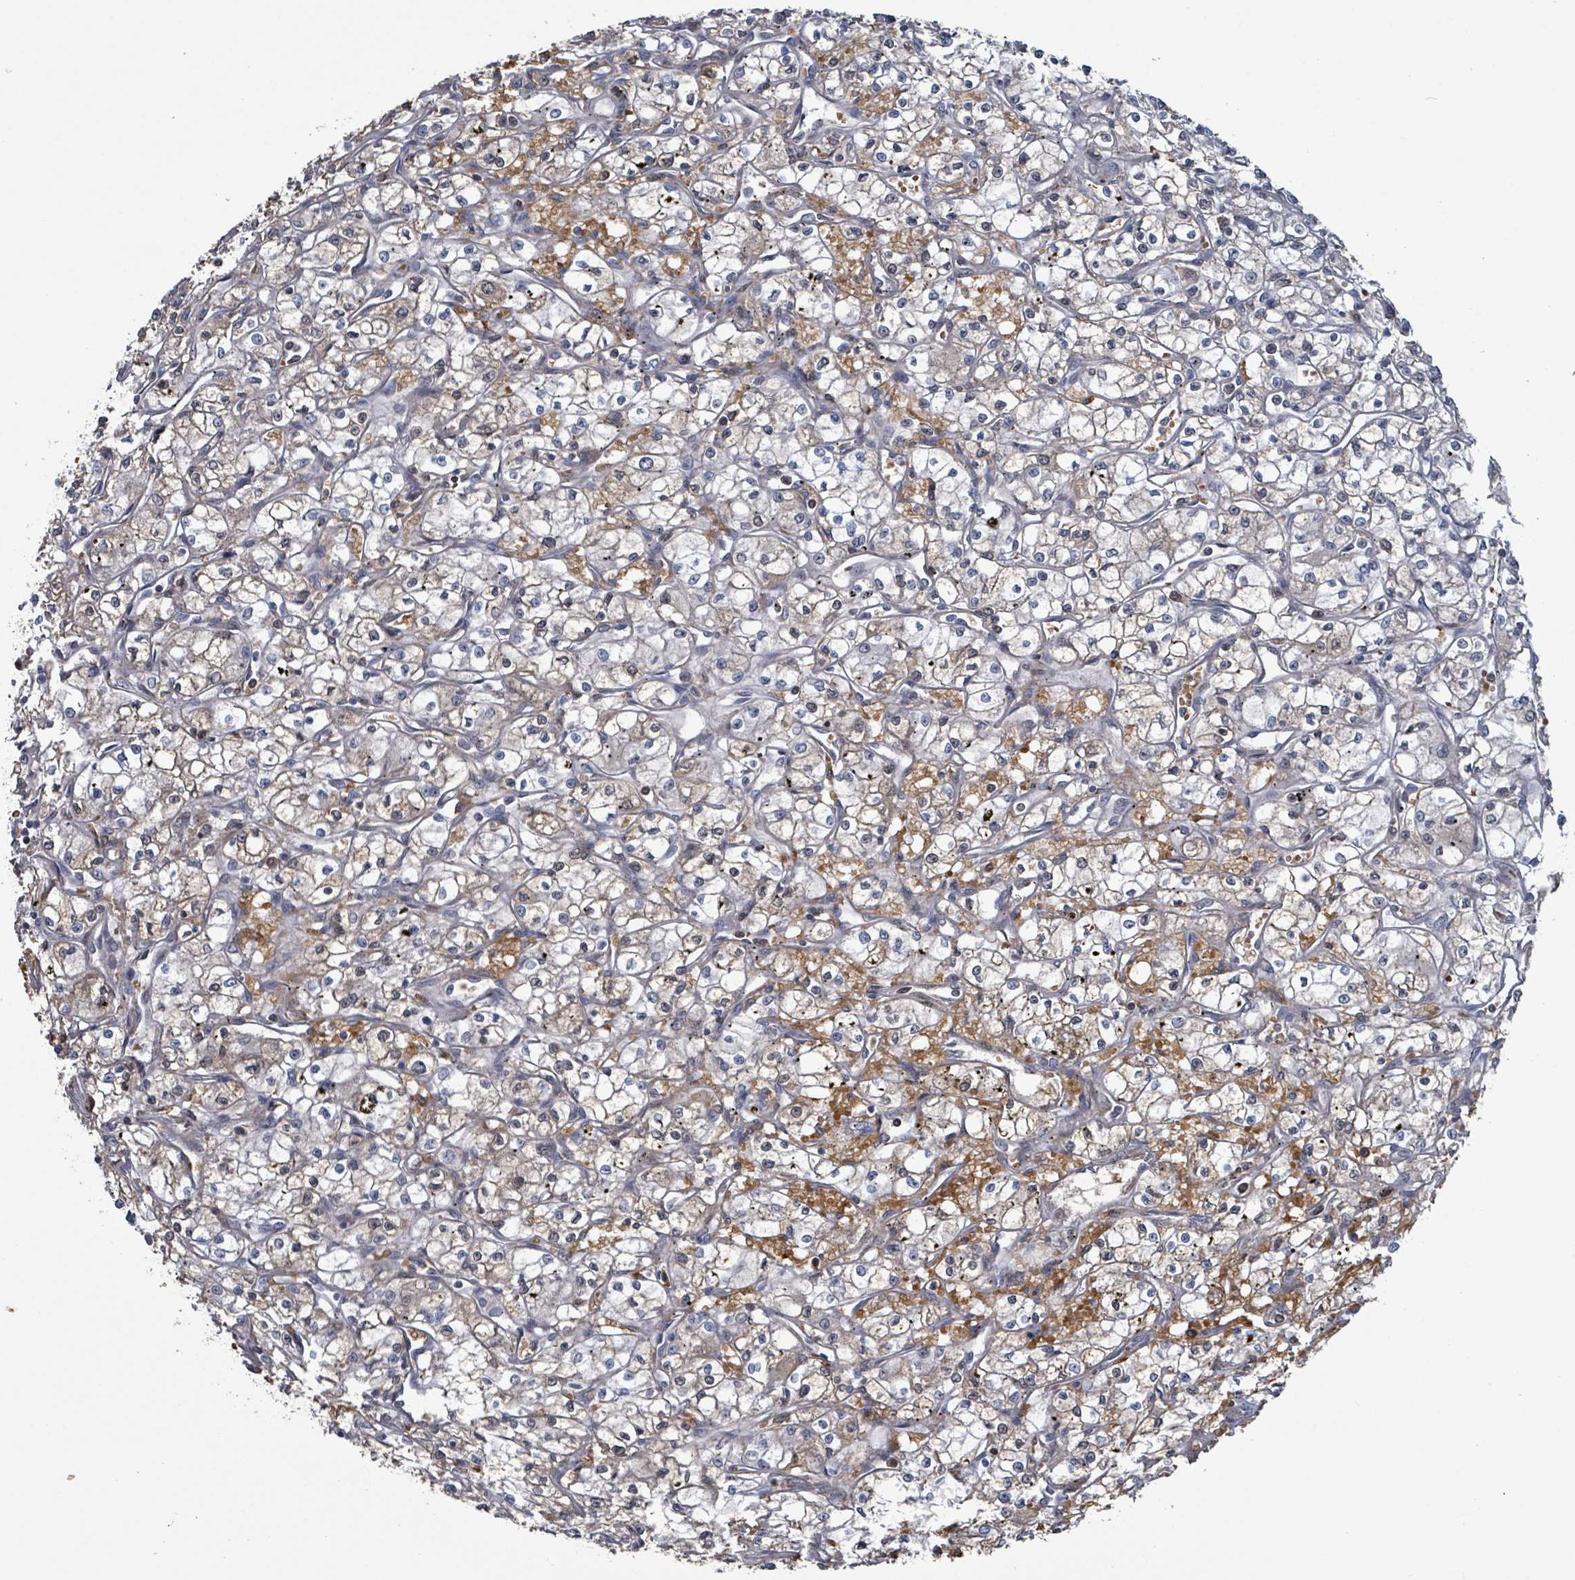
{"staining": {"intensity": "negative", "quantity": "none", "location": "none"}, "tissue": "renal cancer", "cell_type": "Tumor cells", "image_type": "cancer", "snomed": [{"axis": "morphology", "description": "Adenocarcinoma, NOS"}, {"axis": "topography", "description": "Kidney"}], "caption": "This photomicrograph is of renal cancer (adenocarcinoma) stained with immunohistochemistry to label a protein in brown with the nuclei are counter-stained blue. There is no expression in tumor cells. (Brightfield microscopy of DAB (3,3'-diaminobenzidine) immunohistochemistry at high magnification).", "gene": "SEBOX", "patient": {"sex": "male", "age": 59}}